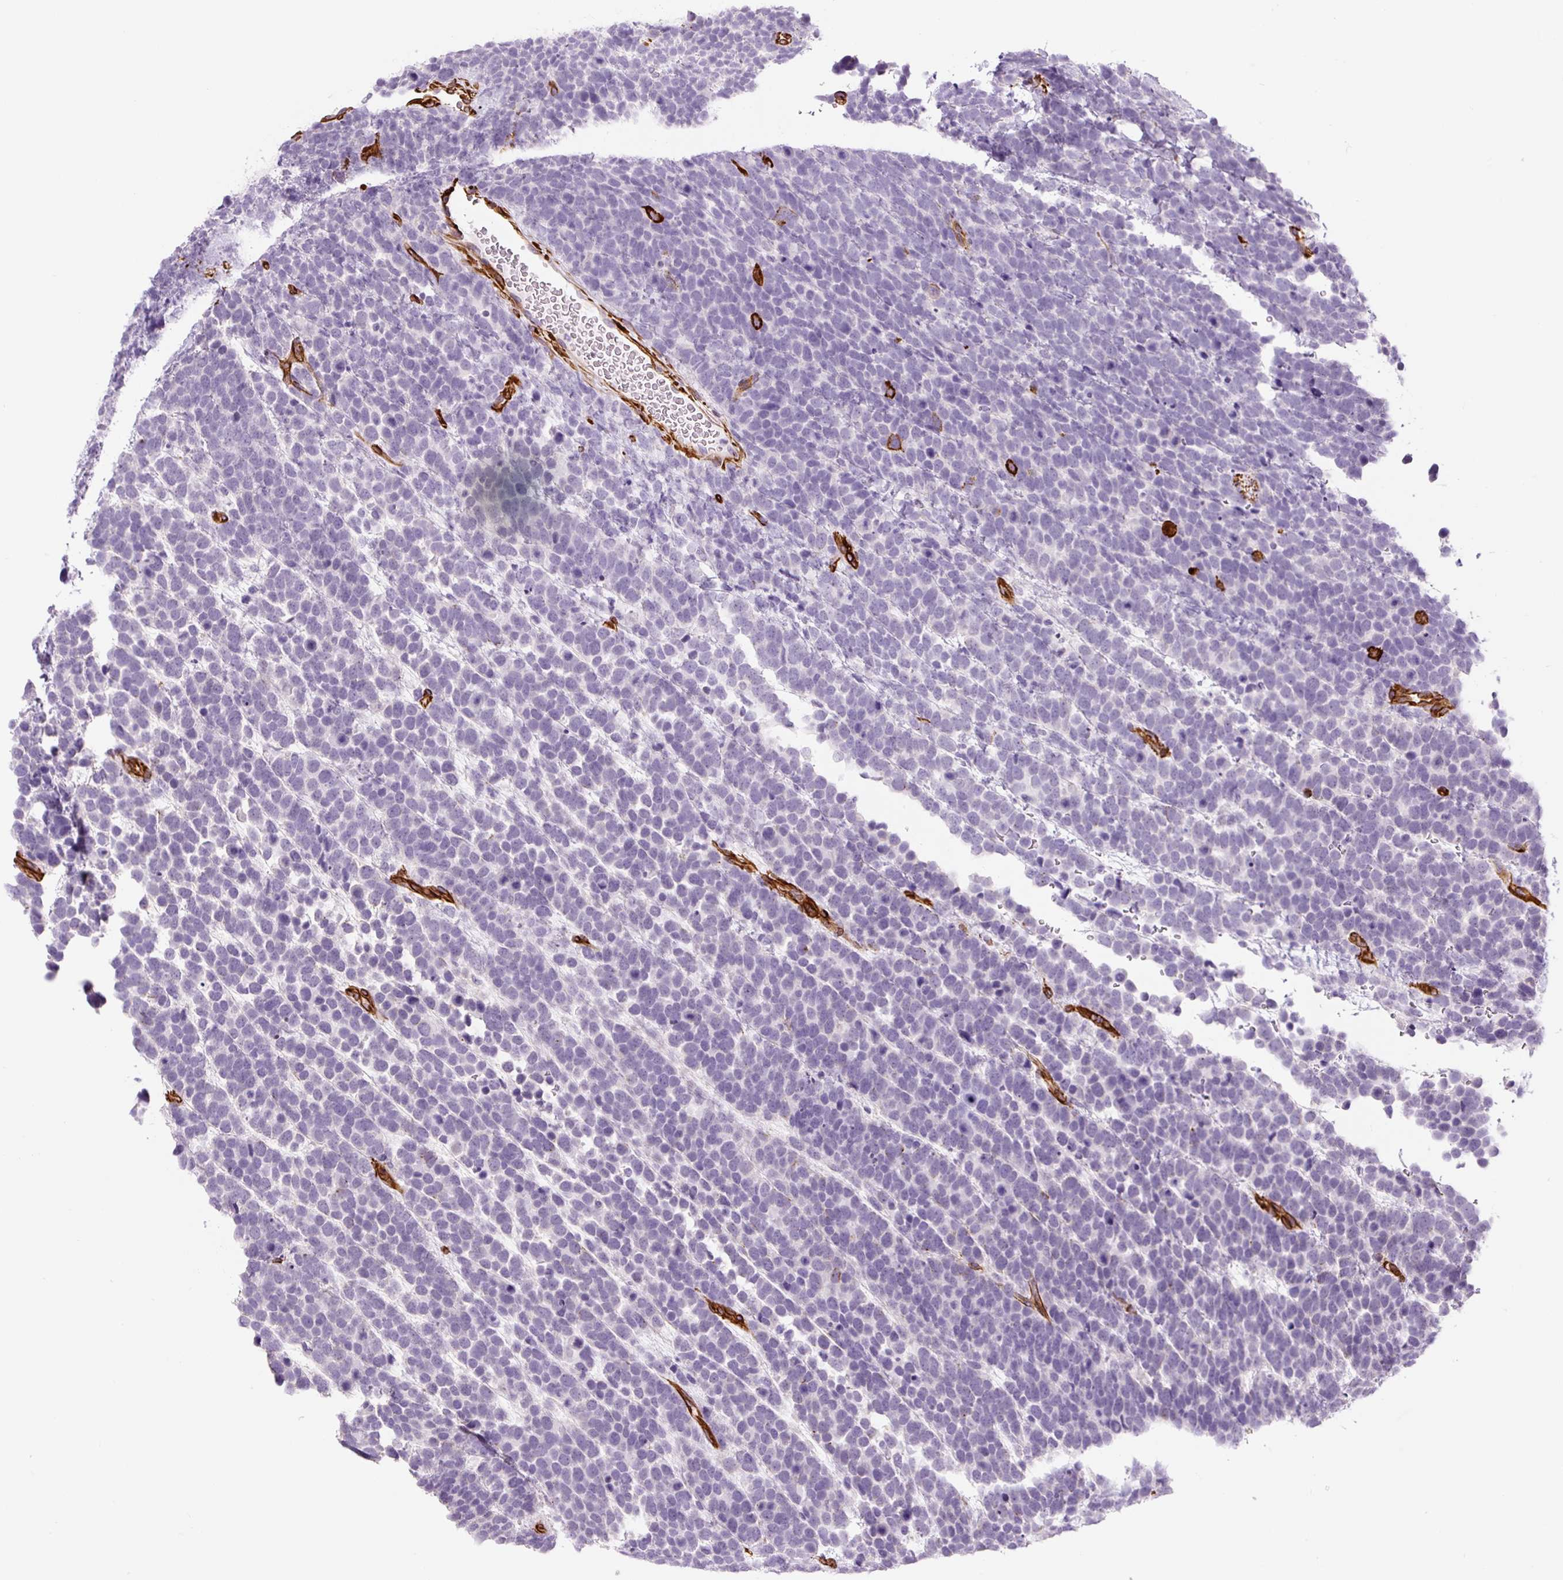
{"staining": {"intensity": "negative", "quantity": "none", "location": "none"}, "tissue": "urothelial cancer", "cell_type": "Tumor cells", "image_type": "cancer", "snomed": [{"axis": "morphology", "description": "Urothelial carcinoma, High grade"}, {"axis": "topography", "description": "Urinary bladder"}], "caption": "Micrograph shows no protein staining in tumor cells of urothelial cancer tissue. (DAB IHC with hematoxylin counter stain).", "gene": "NES", "patient": {"sex": "female", "age": 82}}